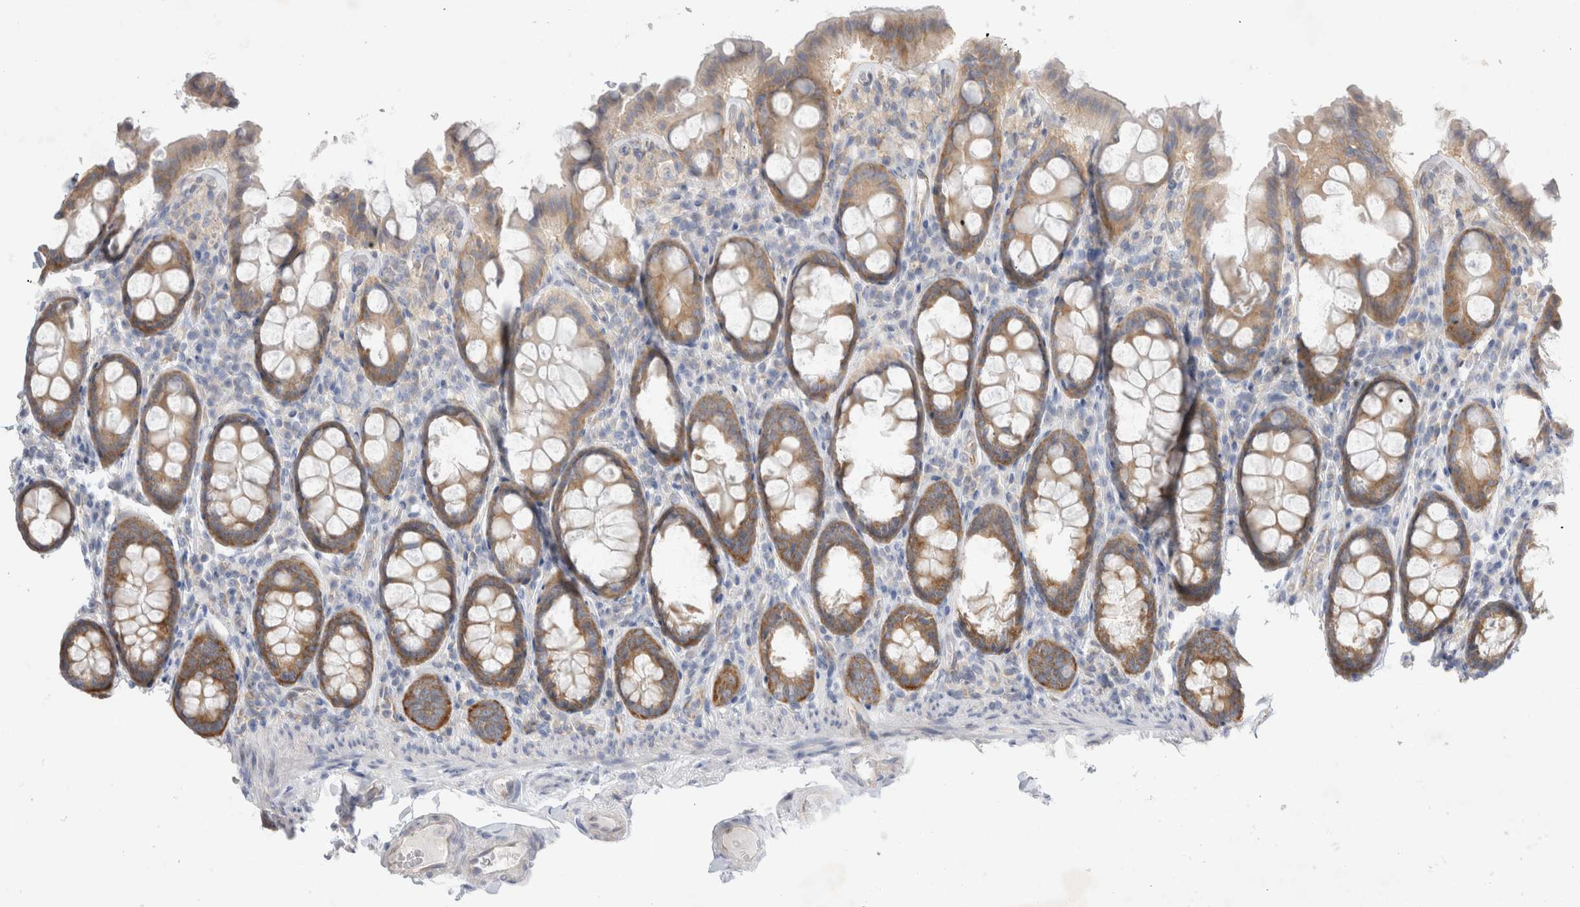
{"staining": {"intensity": "negative", "quantity": "none", "location": "none"}, "tissue": "colon", "cell_type": "Endothelial cells", "image_type": "normal", "snomed": [{"axis": "morphology", "description": "Normal tissue, NOS"}, {"axis": "topography", "description": "Colon"}, {"axis": "topography", "description": "Peripheral nerve tissue"}], "caption": "IHC of normal human colon displays no staining in endothelial cells.", "gene": "ZNF23", "patient": {"sex": "female", "age": 61}}